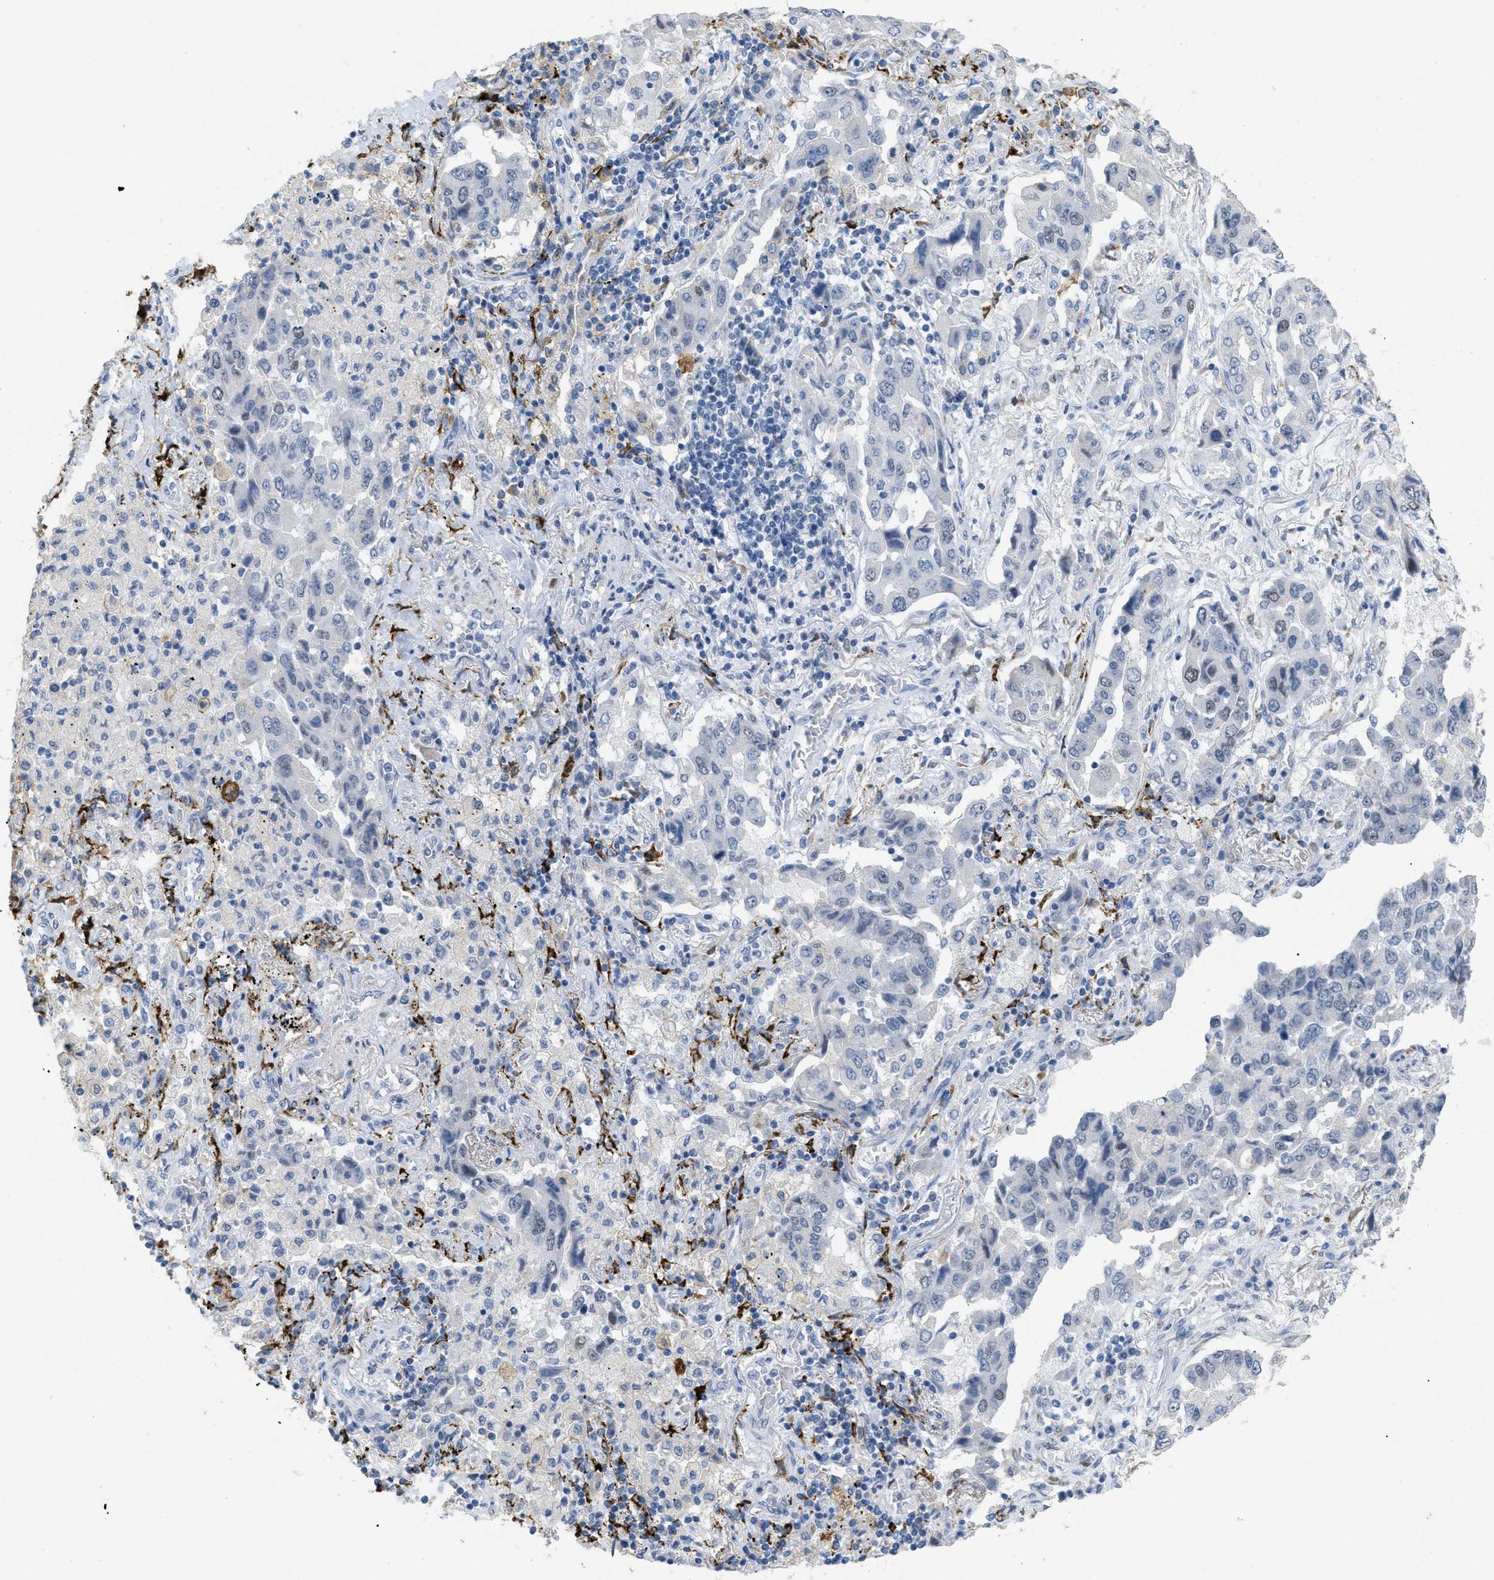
{"staining": {"intensity": "negative", "quantity": "none", "location": "none"}, "tissue": "lung cancer", "cell_type": "Tumor cells", "image_type": "cancer", "snomed": [{"axis": "morphology", "description": "Adenocarcinoma, NOS"}, {"axis": "topography", "description": "Lung"}], "caption": "Image shows no protein expression in tumor cells of adenocarcinoma (lung) tissue.", "gene": "TASOR", "patient": {"sex": "female", "age": 65}}